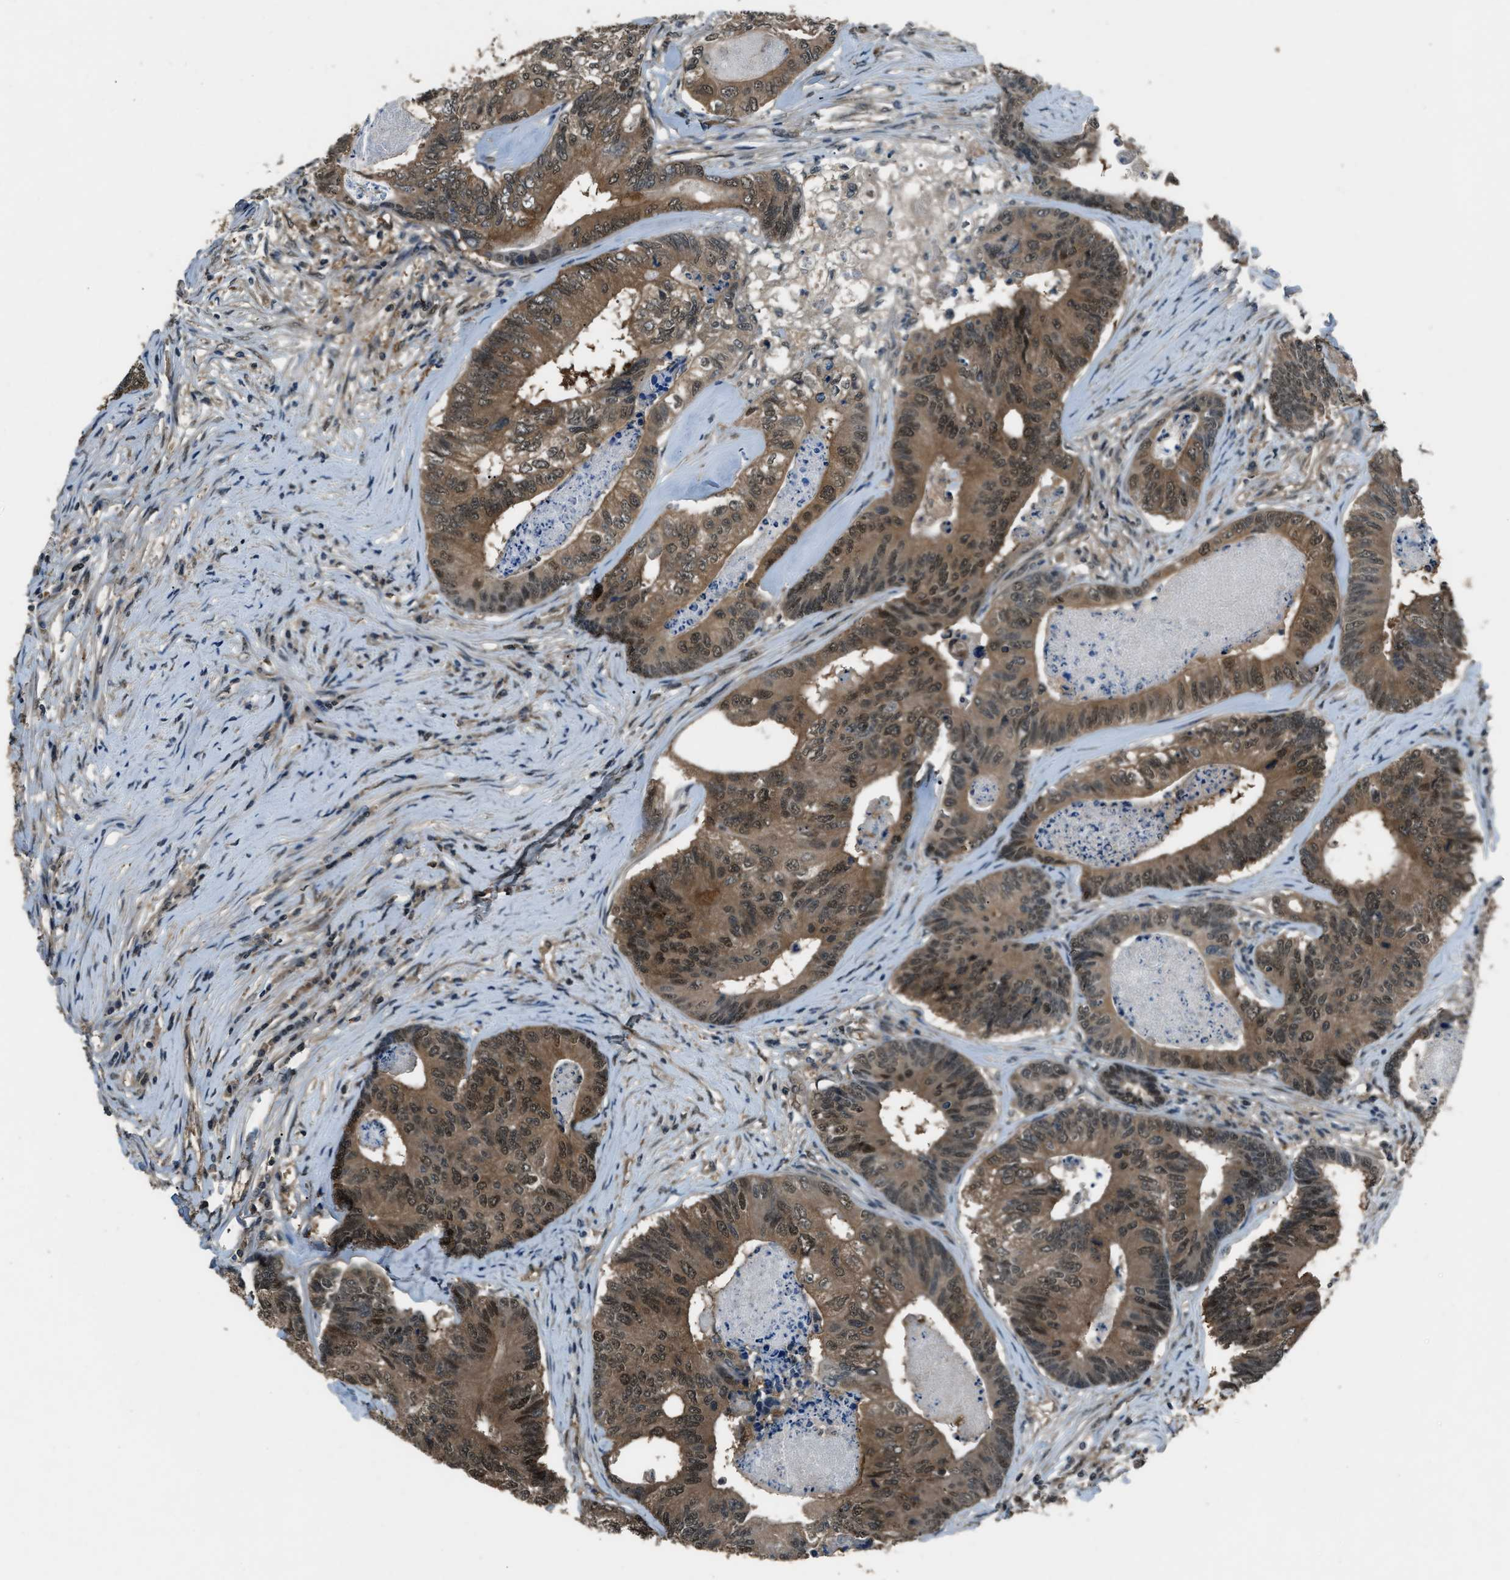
{"staining": {"intensity": "moderate", "quantity": ">75%", "location": "cytoplasmic/membranous,nuclear"}, "tissue": "colorectal cancer", "cell_type": "Tumor cells", "image_type": "cancer", "snomed": [{"axis": "morphology", "description": "Adenocarcinoma, NOS"}, {"axis": "topography", "description": "Colon"}], "caption": "The photomicrograph demonstrates a brown stain indicating the presence of a protein in the cytoplasmic/membranous and nuclear of tumor cells in colorectal cancer. Nuclei are stained in blue.", "gene": "NUDCD3", "patient": {"sex": "female", "age": 67}}